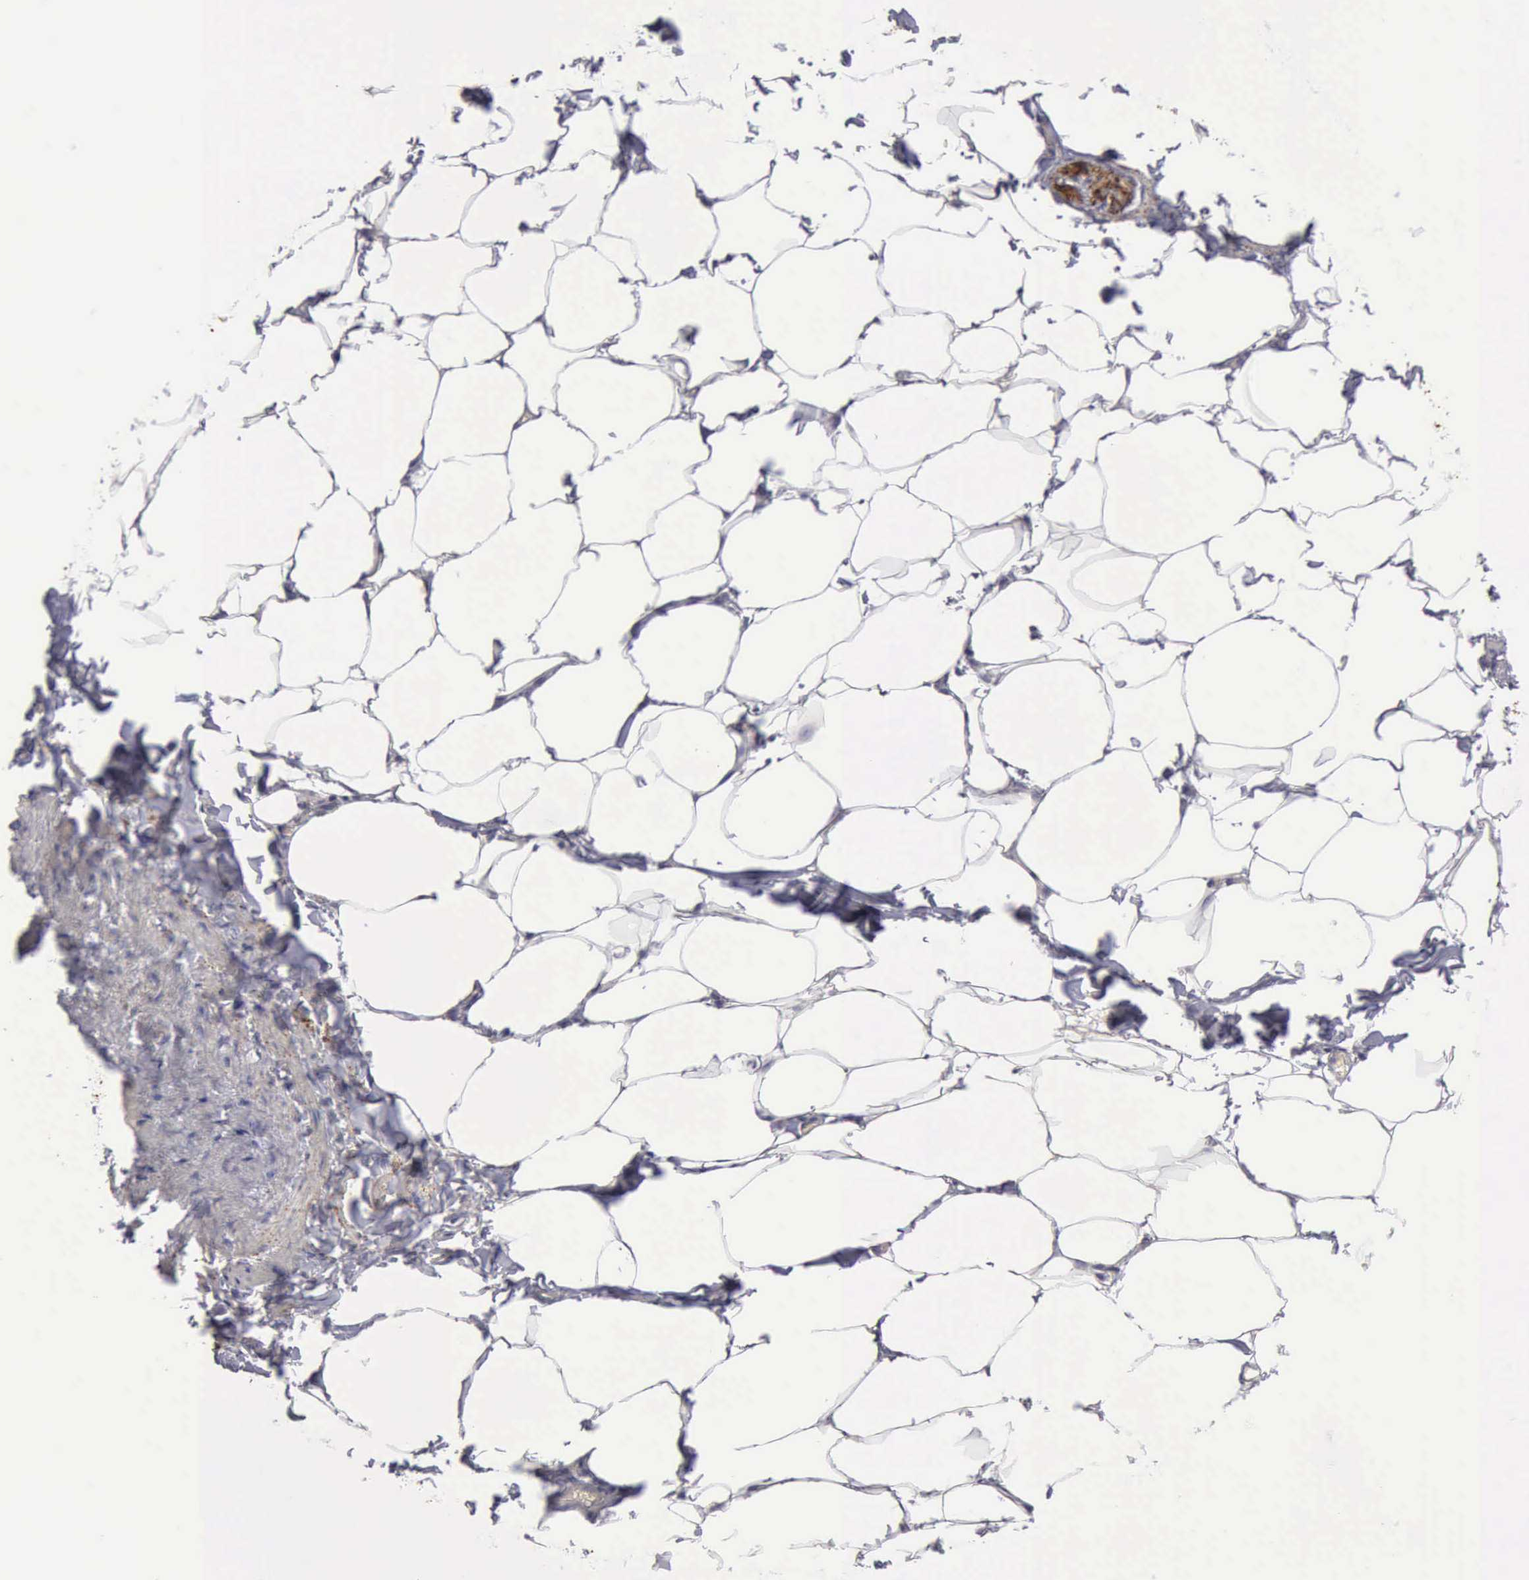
{"staining": {"intensity": "negative", "quantity": "none", "location": "none"}, "tissue": "adipose tissue", "cell_type": "Adipocytes", "image_type": "normal", "snomed": [{"axis": "morphology", "description": "Normal tissue, NOS"}, {"axis": "topography", "description": "Vascular tissue"}], "caption": "The immunohistochemistry micrograph has no significant staining in adipocytes of adipose tissue. Nuclei are stained in blue.", "gene": "NCAM1", "patient": {"sex": "male", "age": 41}}